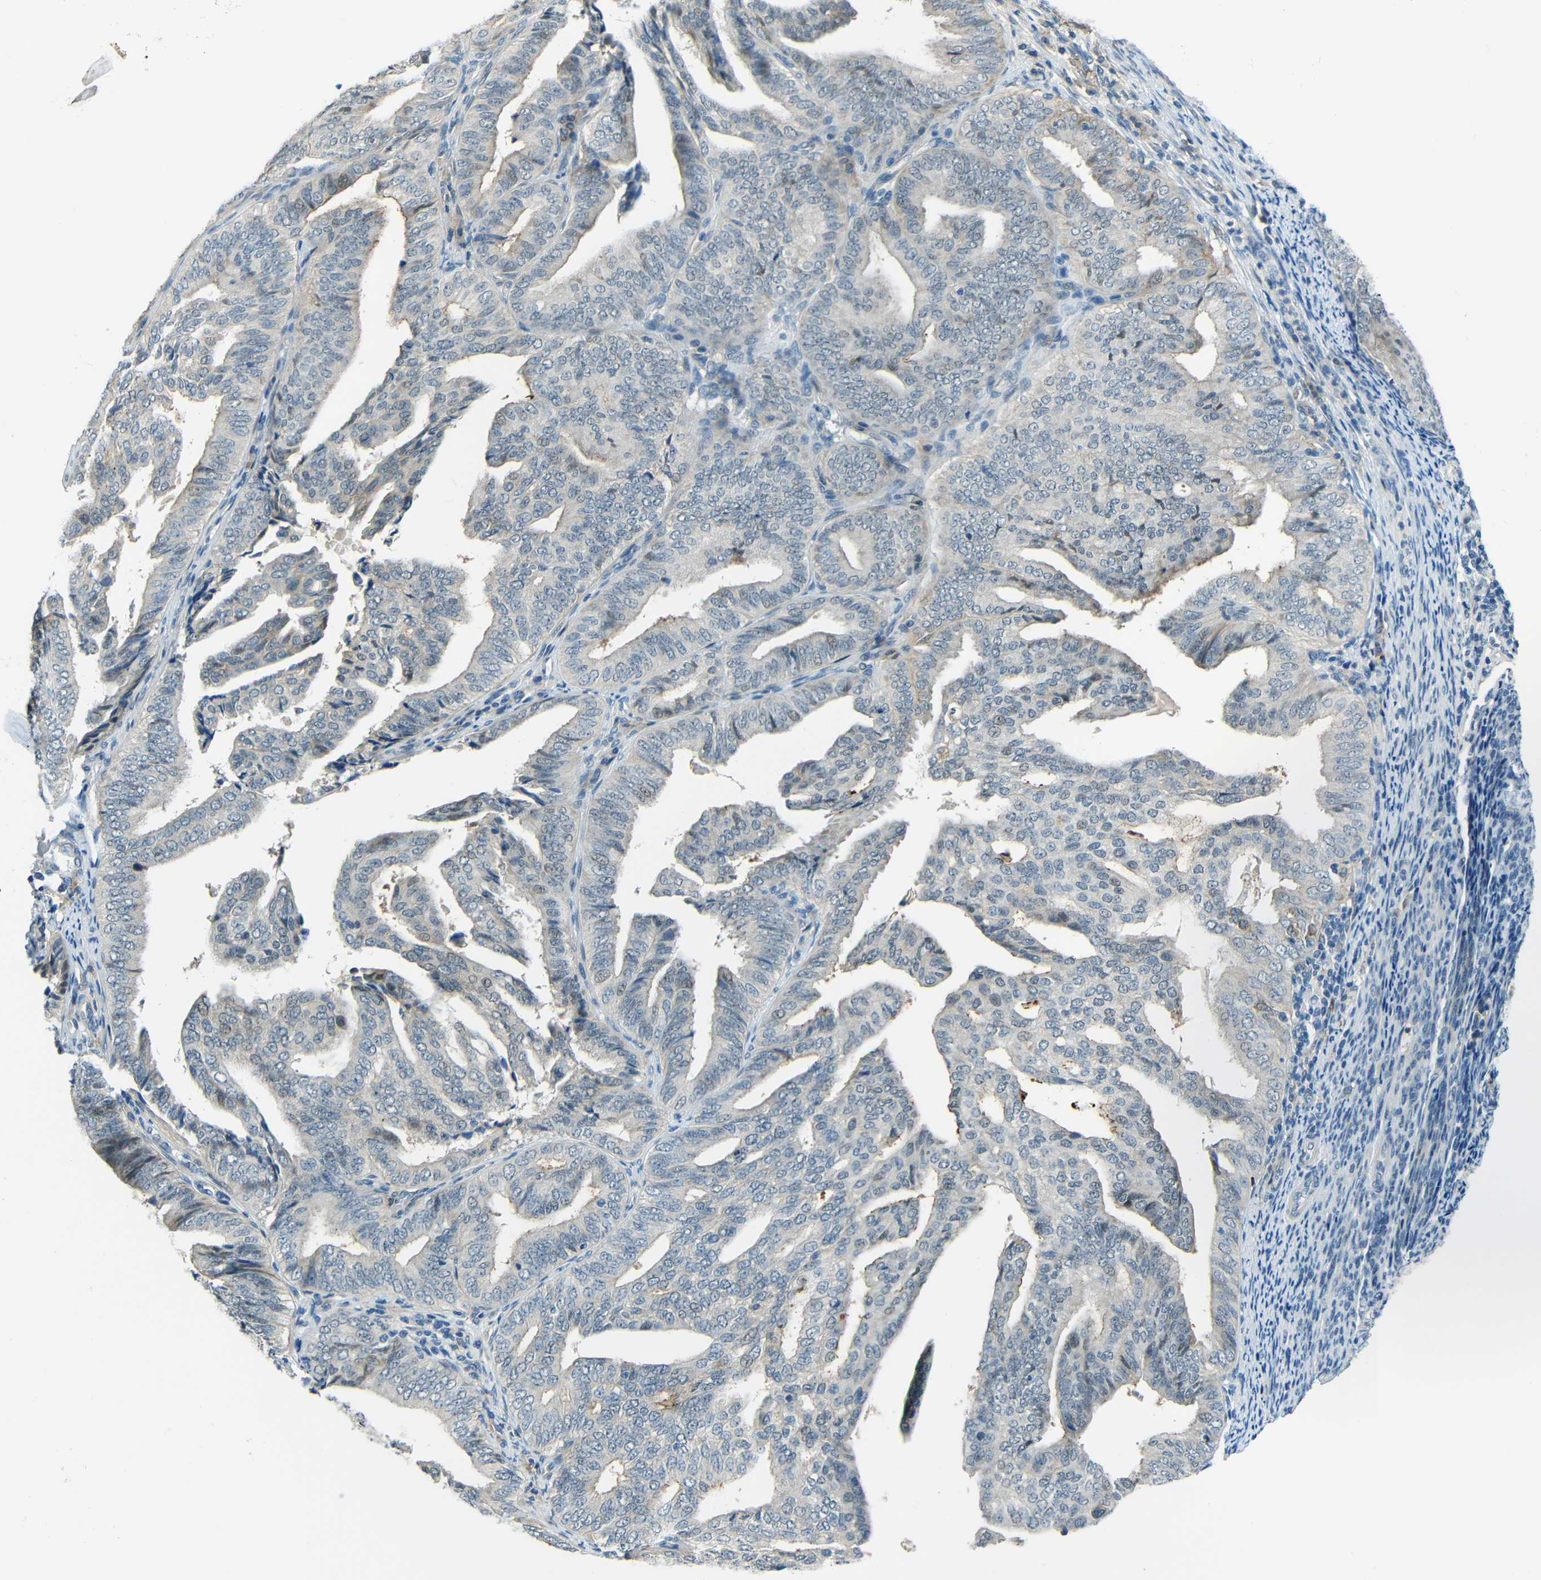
{"staining": {"intensity": "moderate", "quantity": "<25%", "location": "cytoplasmic/membranous"}, "tissue": "endometrial cancer", "cell_type": "Tumor cells", "image_type": "cancer", "snomed": [{"axis": "morphology", "description": "Adenocarcinoma, NOS"}, {"axis": "topography", "description": "Endometrium"}], "caption": "Moderate cytoplasmic/membranous protein expression is identified in about <25% of tumor cells in adenocarcinoma (endometrial).", "gene": "ANKRD22", "patient": {"sex": "female", "age": 58}}